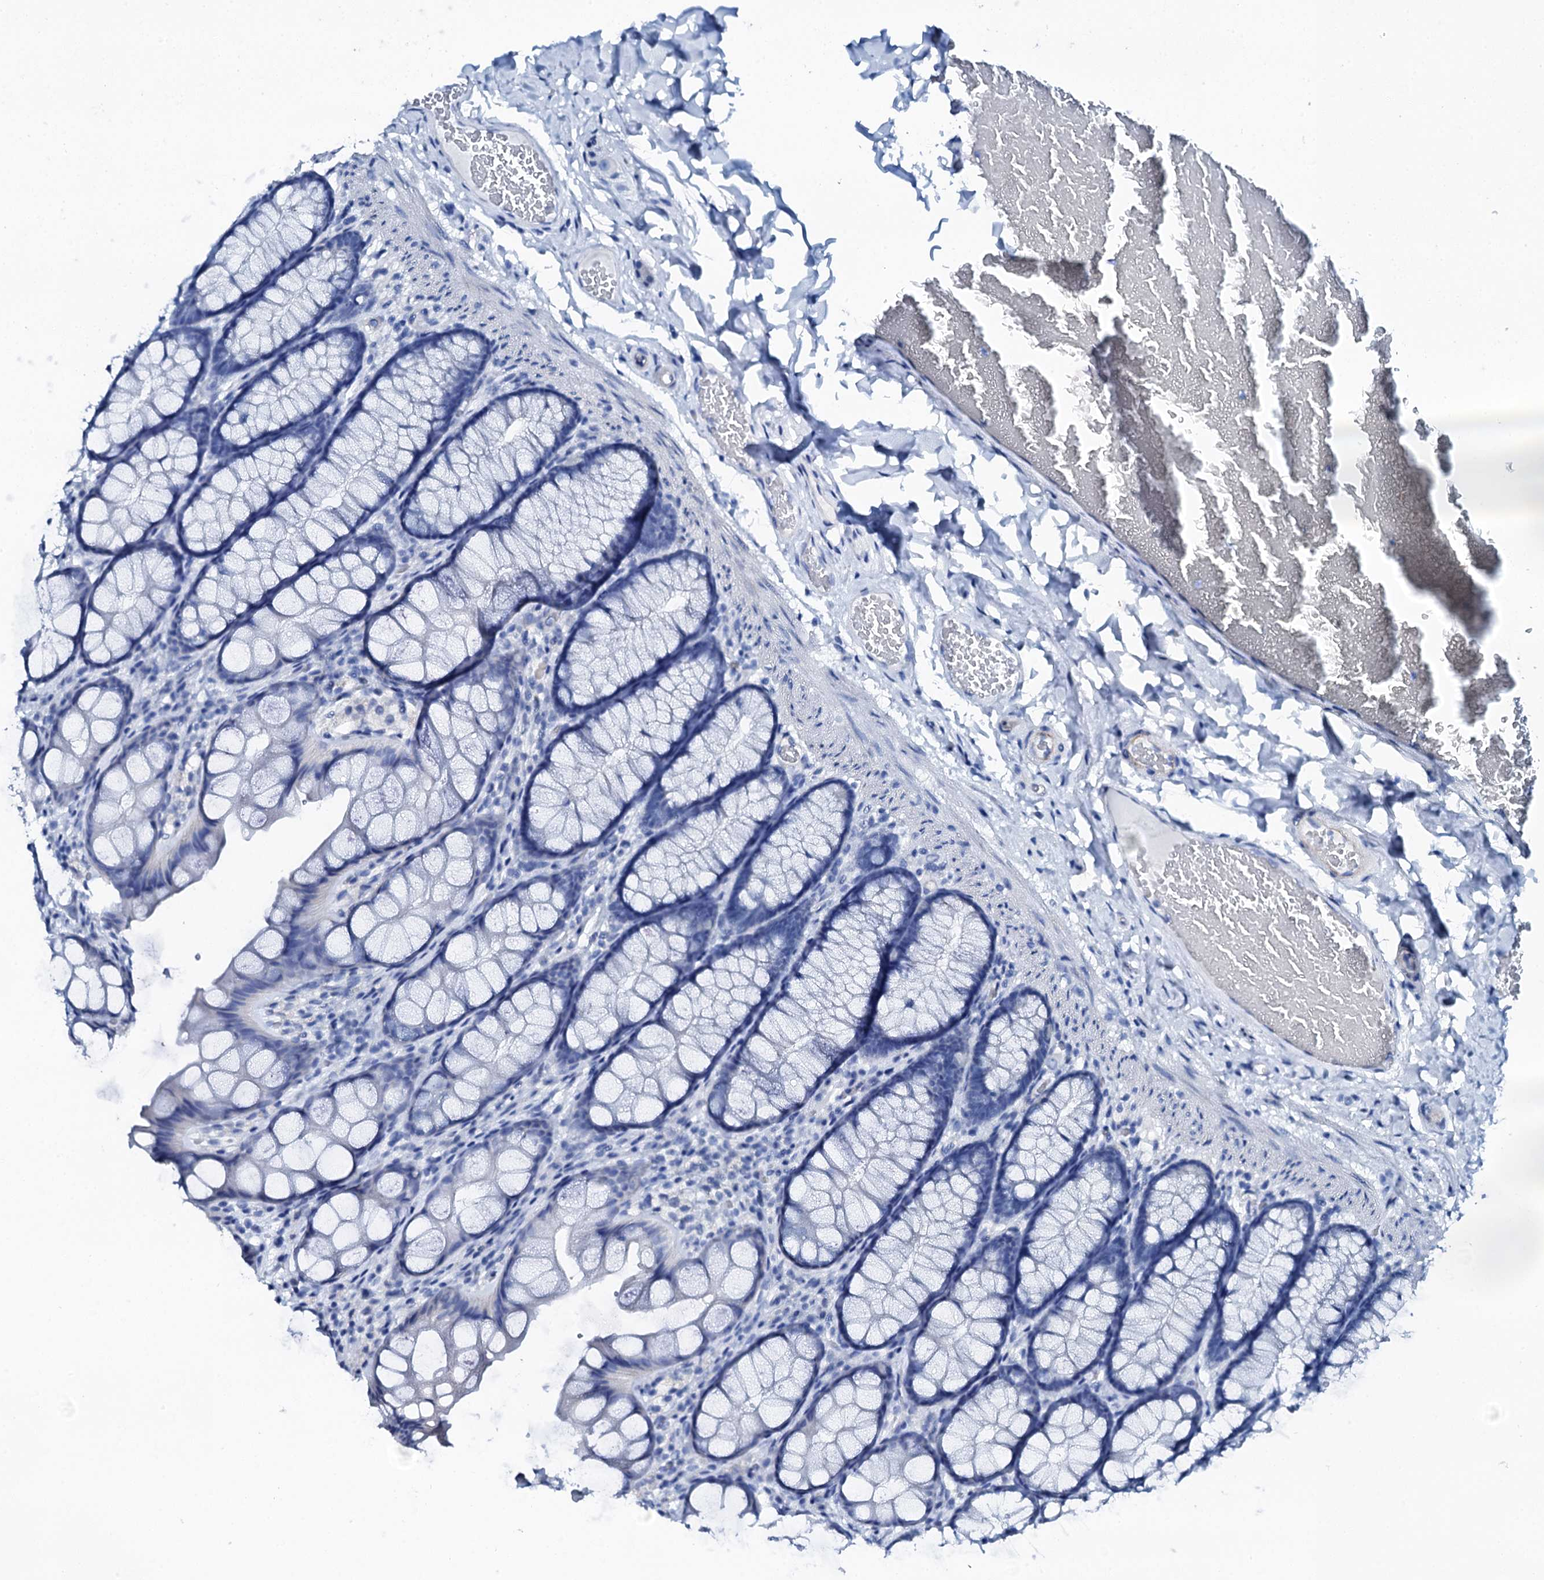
{"staining": {"intensity": "negative", "quantity": "none", "location": "none"}, "tissue": "colon", "cell_type": "Endothelial cells", "image_type": "normal", "snomed": [{"axis": "morphology", "description": "Normal tissue, NOS"}, {"axis": "topography", "description": "Colon"}], "caption": "Protein analysis of benign colon shows no significant positivity in endothelial cells.", "gene": "PTH", "patient": {"sex": "male", "age": 47}}